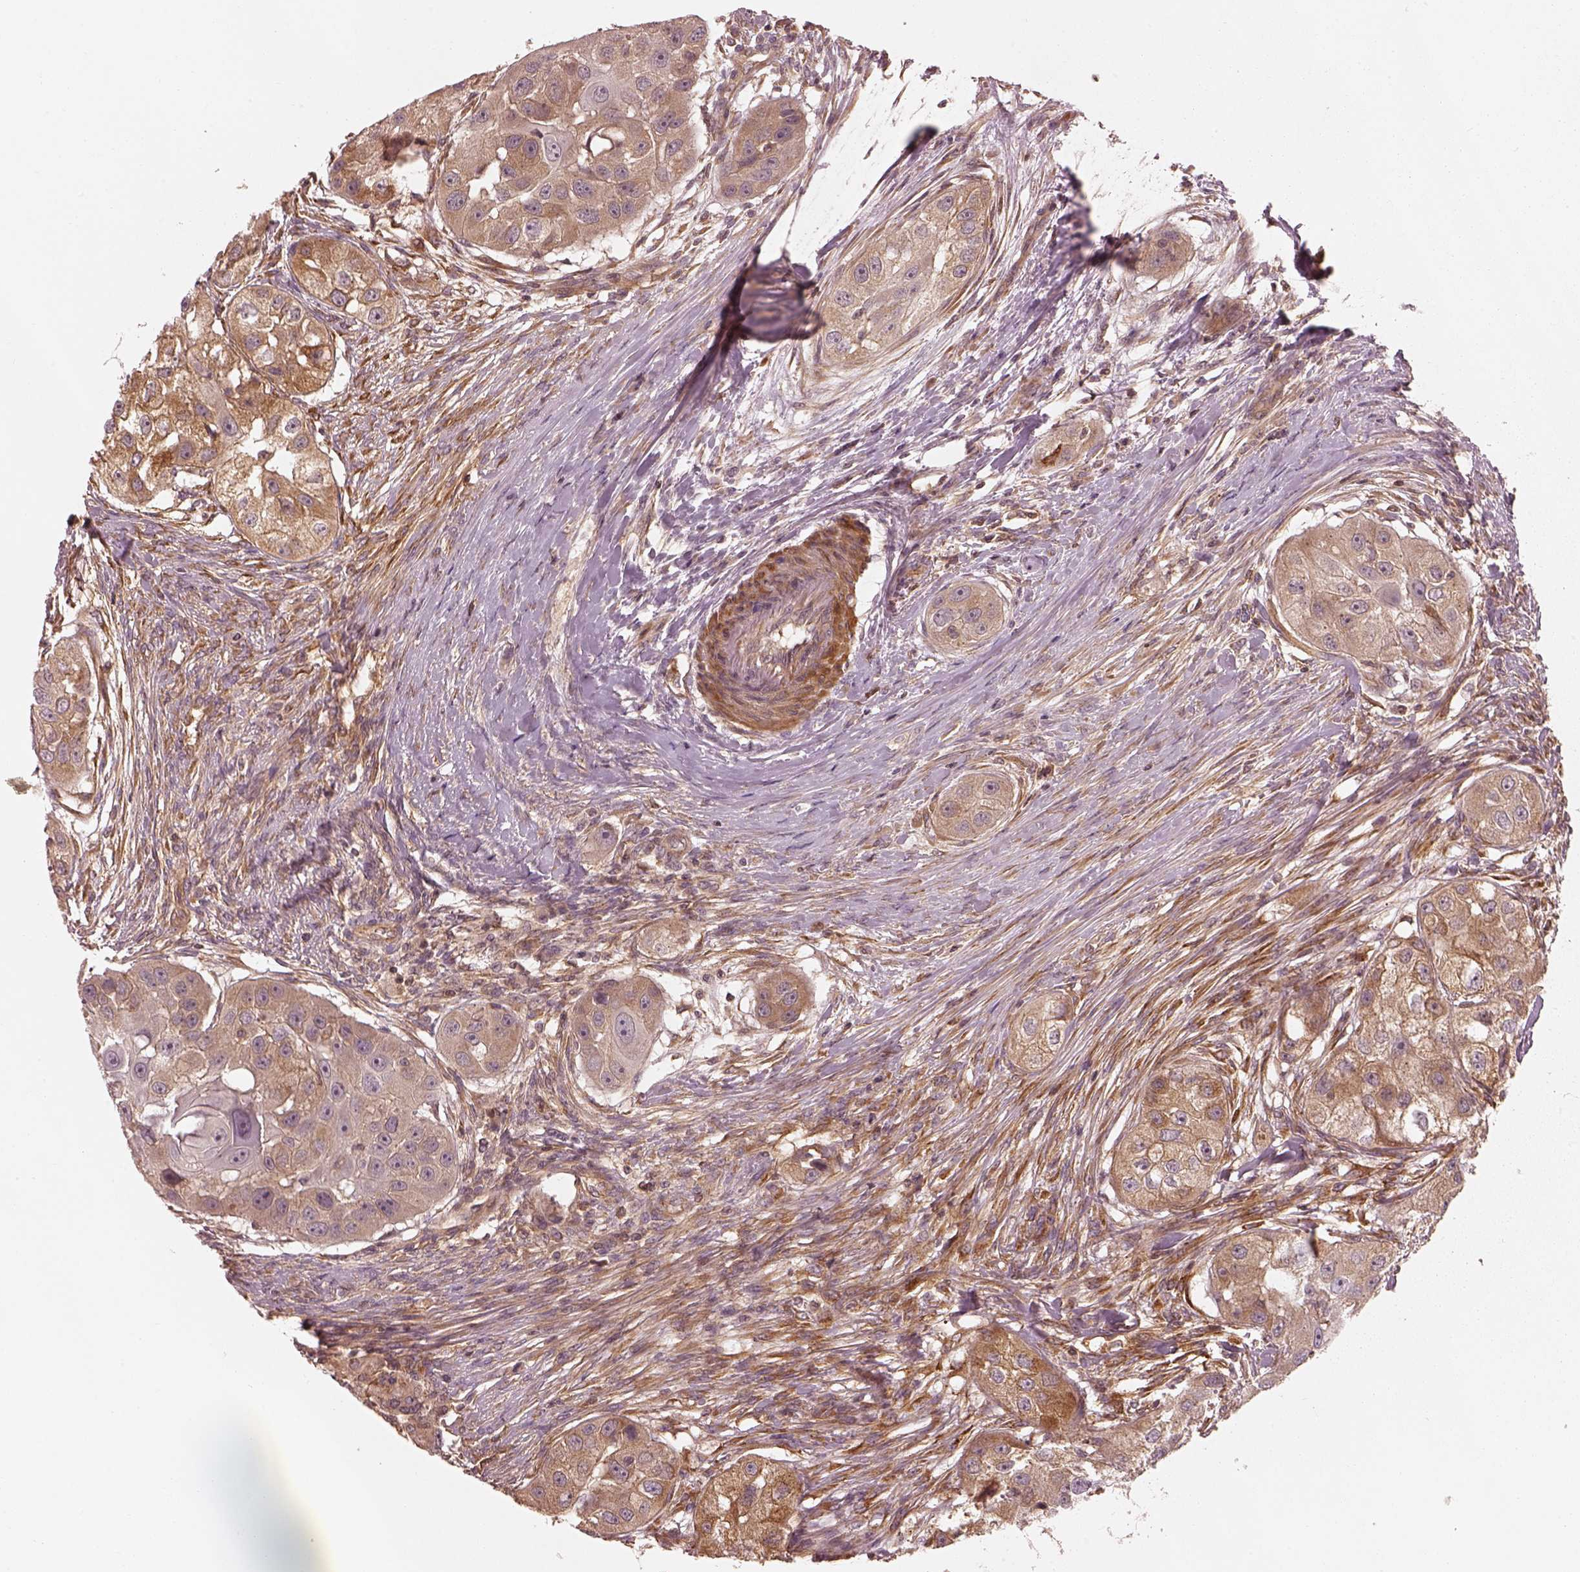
{"staining": {"intensity": "weak", "quantity": ">75%", "location": "cytoplasmic/membranous"}, "tissue": "head and neck cancer", "cell_type": "Tumor cells", "image_type": "cancer", "snomed": [{"axis": "morphology", "description": "Squamous cell carcinoma, NOS"}, {"axis": "topography", "description": "Head-Neck"}], "caption": "Tumor cells show weak cytoplasmic/membranous positivity in approximately >75% of cells in head and neck cancer.", "gene": "FAM107B", "patient": {"sex": "male", "age": 51}}